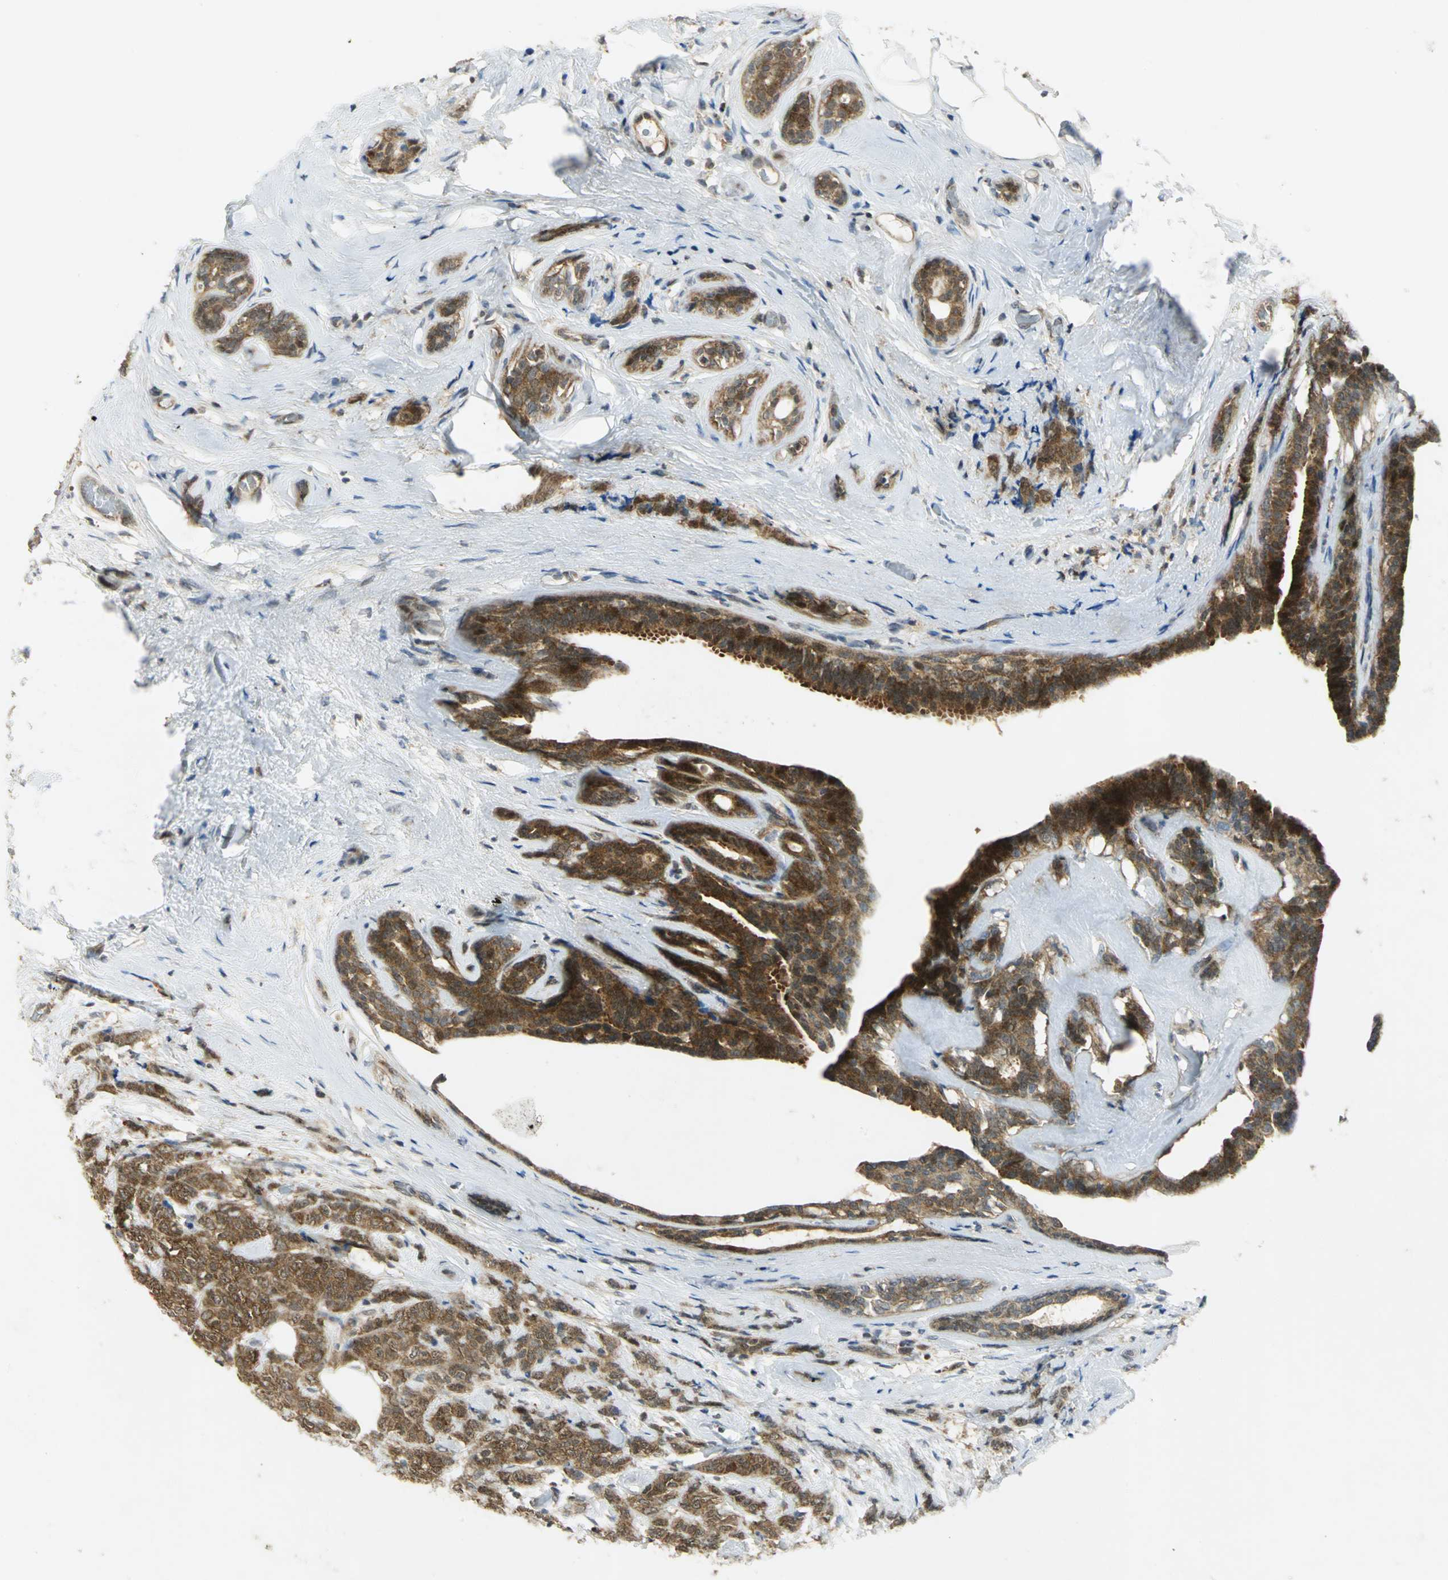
{"staining": {"intensity": "moderate", "quantity": ">75%", "location": "cytoplasmic/membranous"}, "tissue": "breast cancer", "cell_type": "Tumor cells", "image_type": "cancer", "snomed": [{"axis": "morphology", "description": "Lobular carcinoma"}, {"axis": "topography", "description": "Breast"}], "caption": "Human lobular carcinoma (breast) stained with a protein marker shows moderate staining in tumor cells.", "gene": "PPIA", "patient": {"sex": "female", "age": 60}}